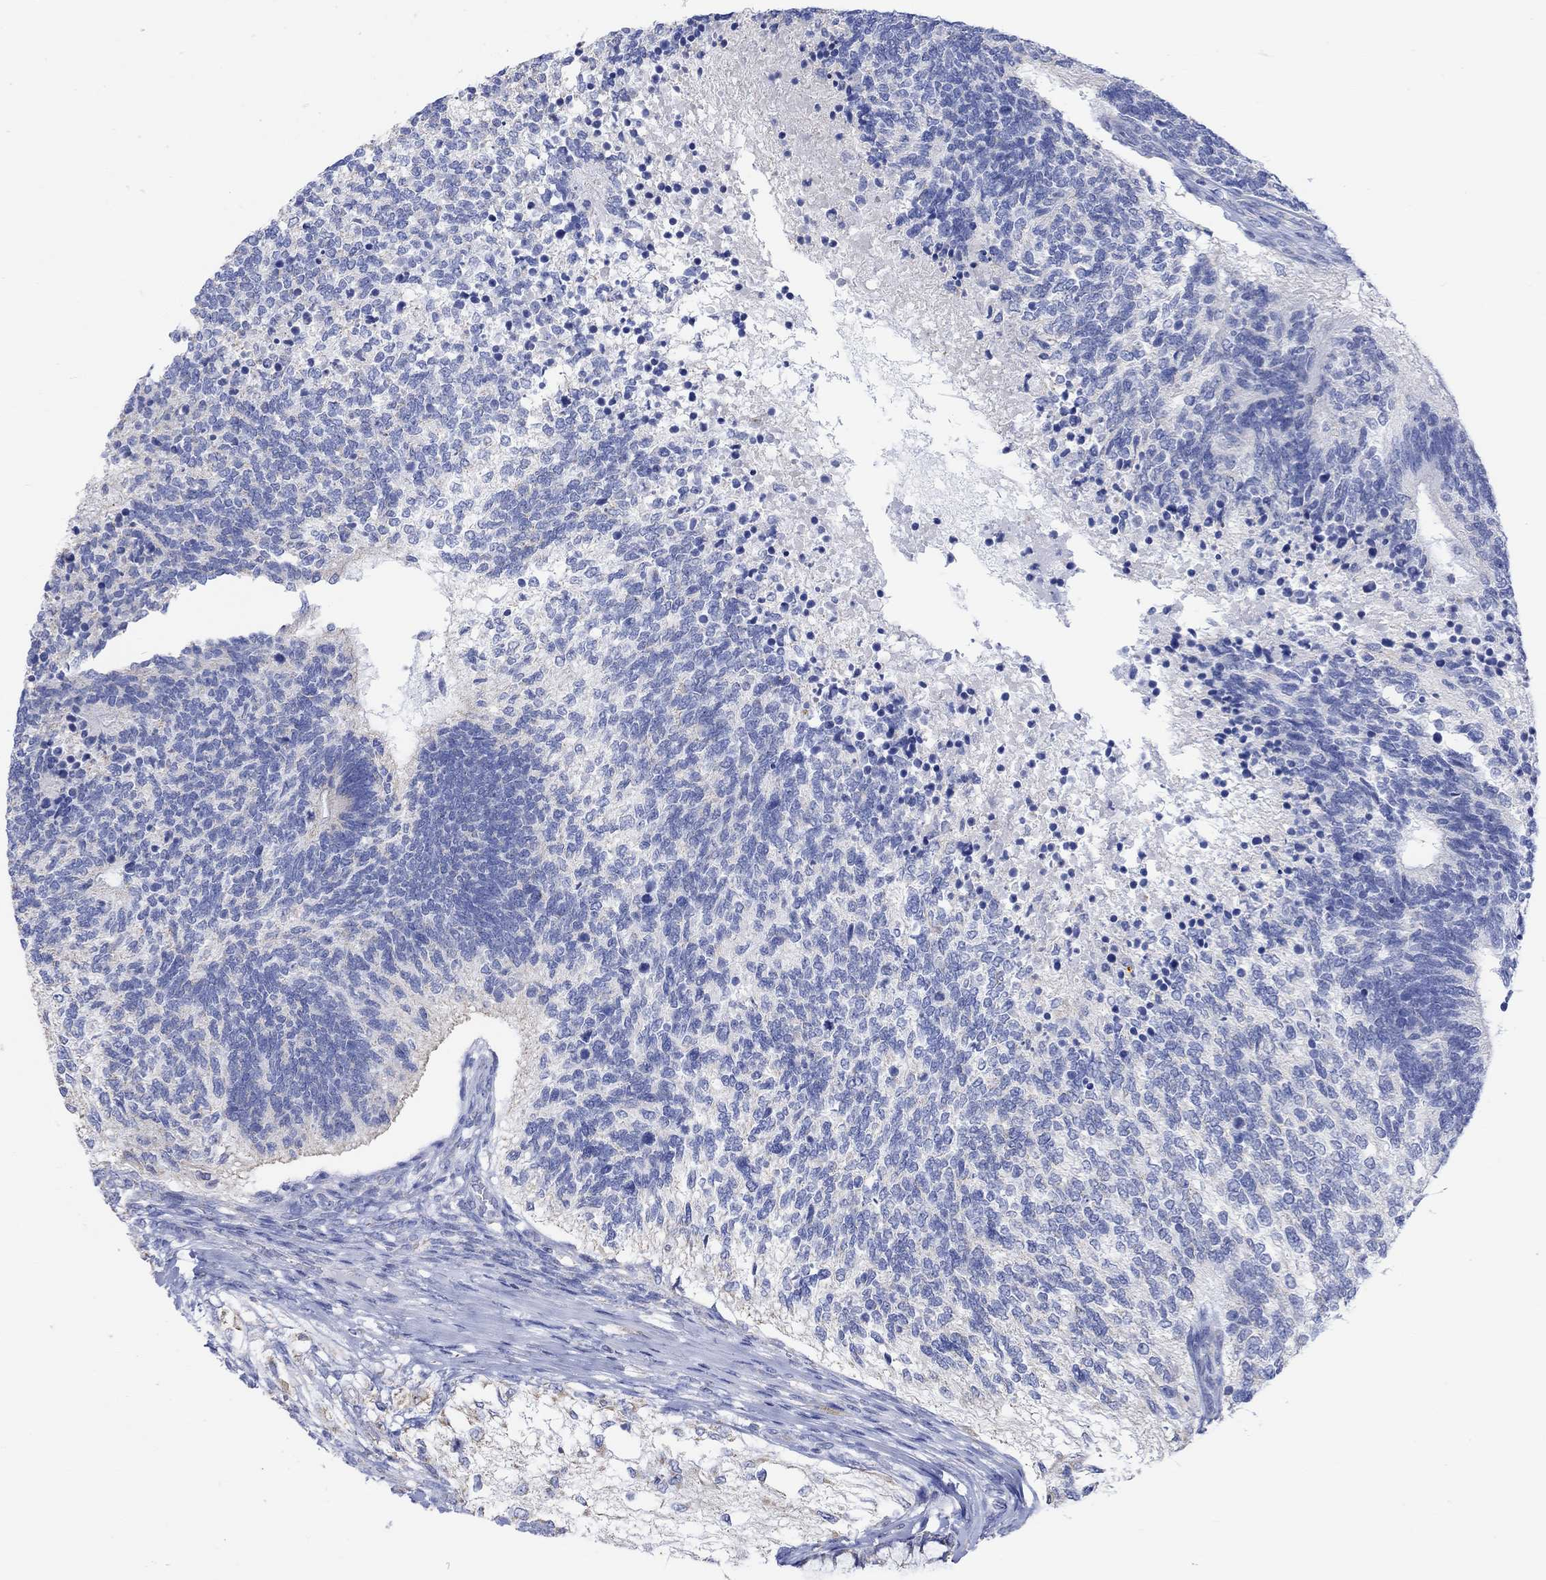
{"staining": {"intensity": "negative", "quantity": "none", "location": "none"}, "tissue": "testis cancer", "cell_type": "Tumor cells", "image_type": "cancer", "snomed": [{"axis": "morphology", "description": "Seminoma, NOS"}, {"axis": "morphology", "description": "Carcinoma, Embryonal, NOS"}, {"axis": "topography", "description": "Testis"}], "caption": "Seminoma (testis) was stained to show a protein in brown. There is no significant staining in tumor cells.", "gene": "SYT12", "patient": {"sex": "male", "age": 41}}